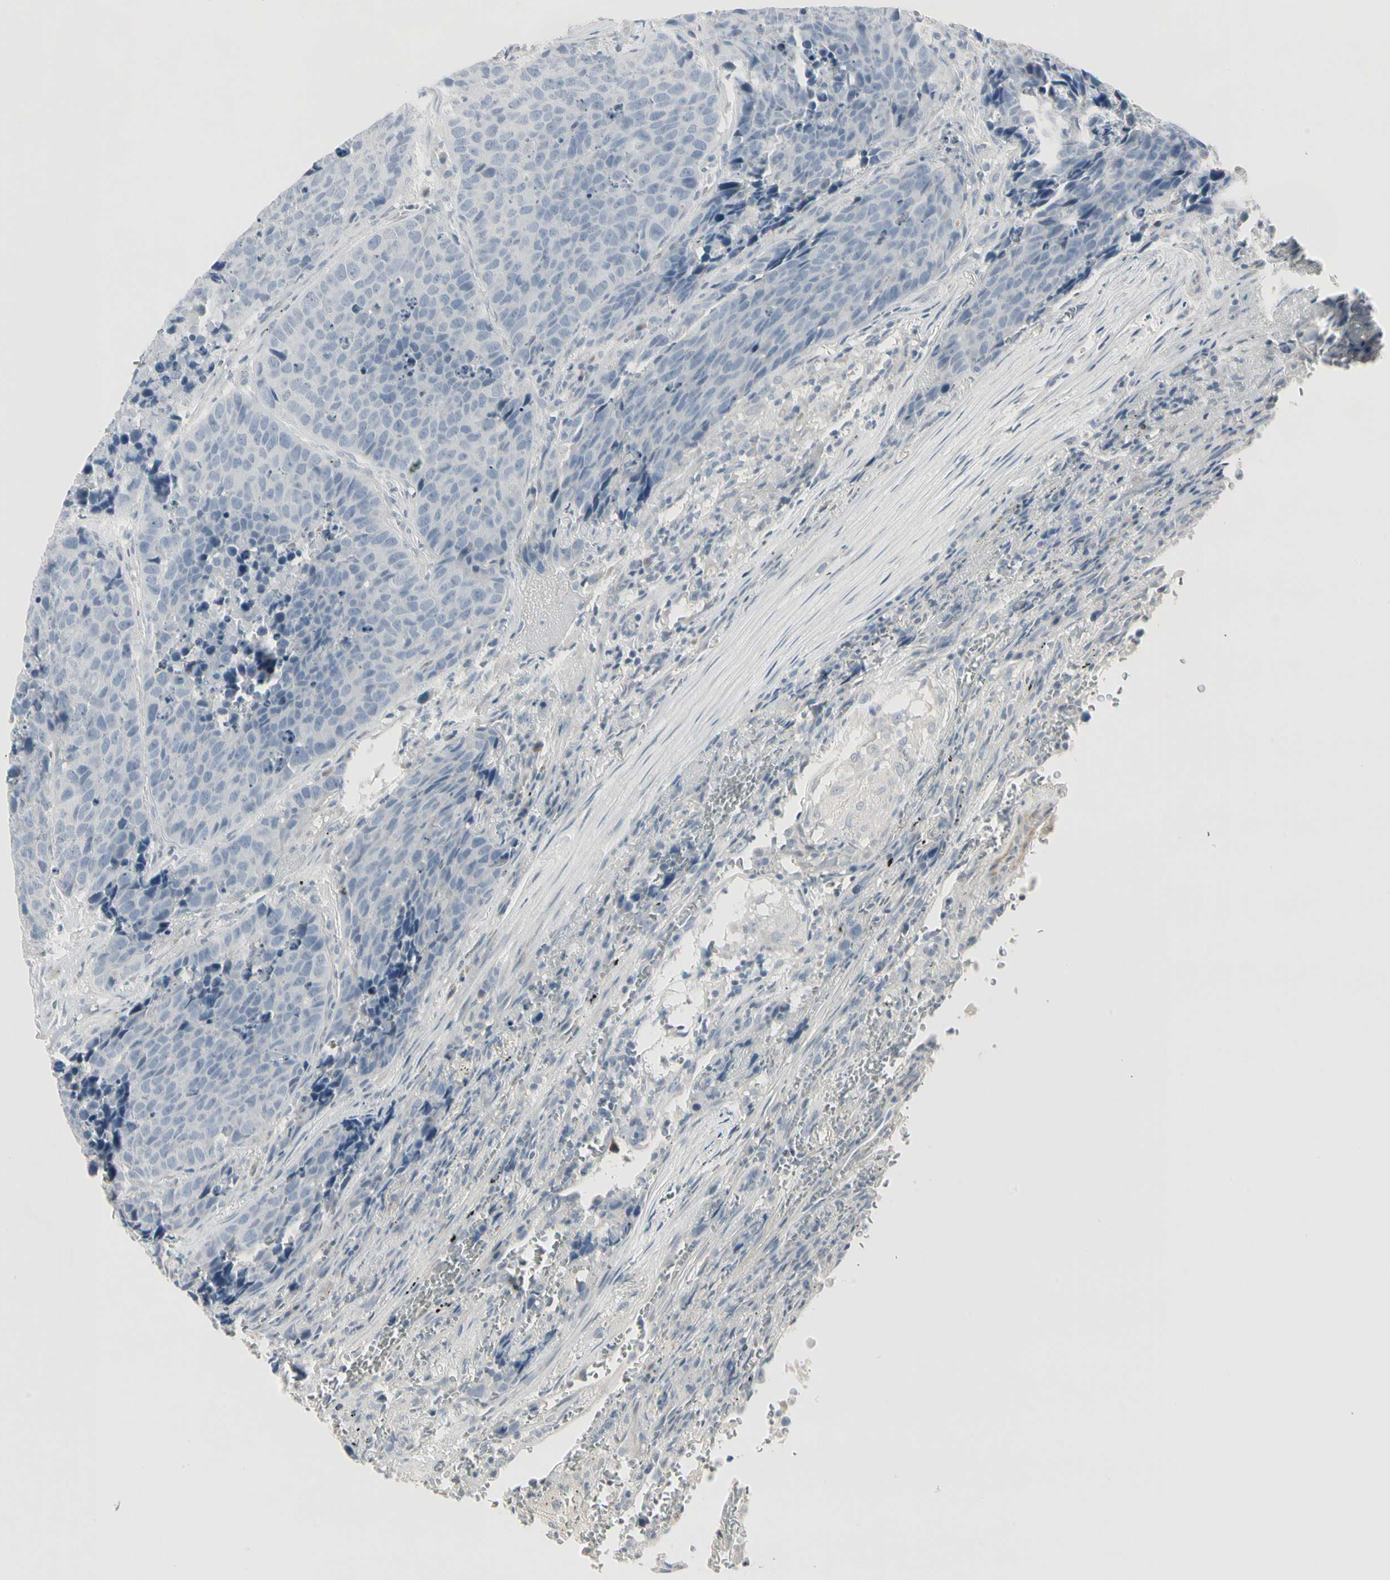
{"staining": {"intensity": "negative", "quantity": "none", "location": "none"}, "tissue": "carcinoid", "cell_type": "Tumor cells", "image_type": "cancer", "snomed": [{"axis": "morphology", "description": "Carcinoid, malignant, NOS"}, {"axis": "topography", "description": "Lung"}], "caption": "There is no significant positivity in tumor cells of malignant carcinoid.", "gene": "DMPK", "patient": {"sex": "male", "age": 60}}